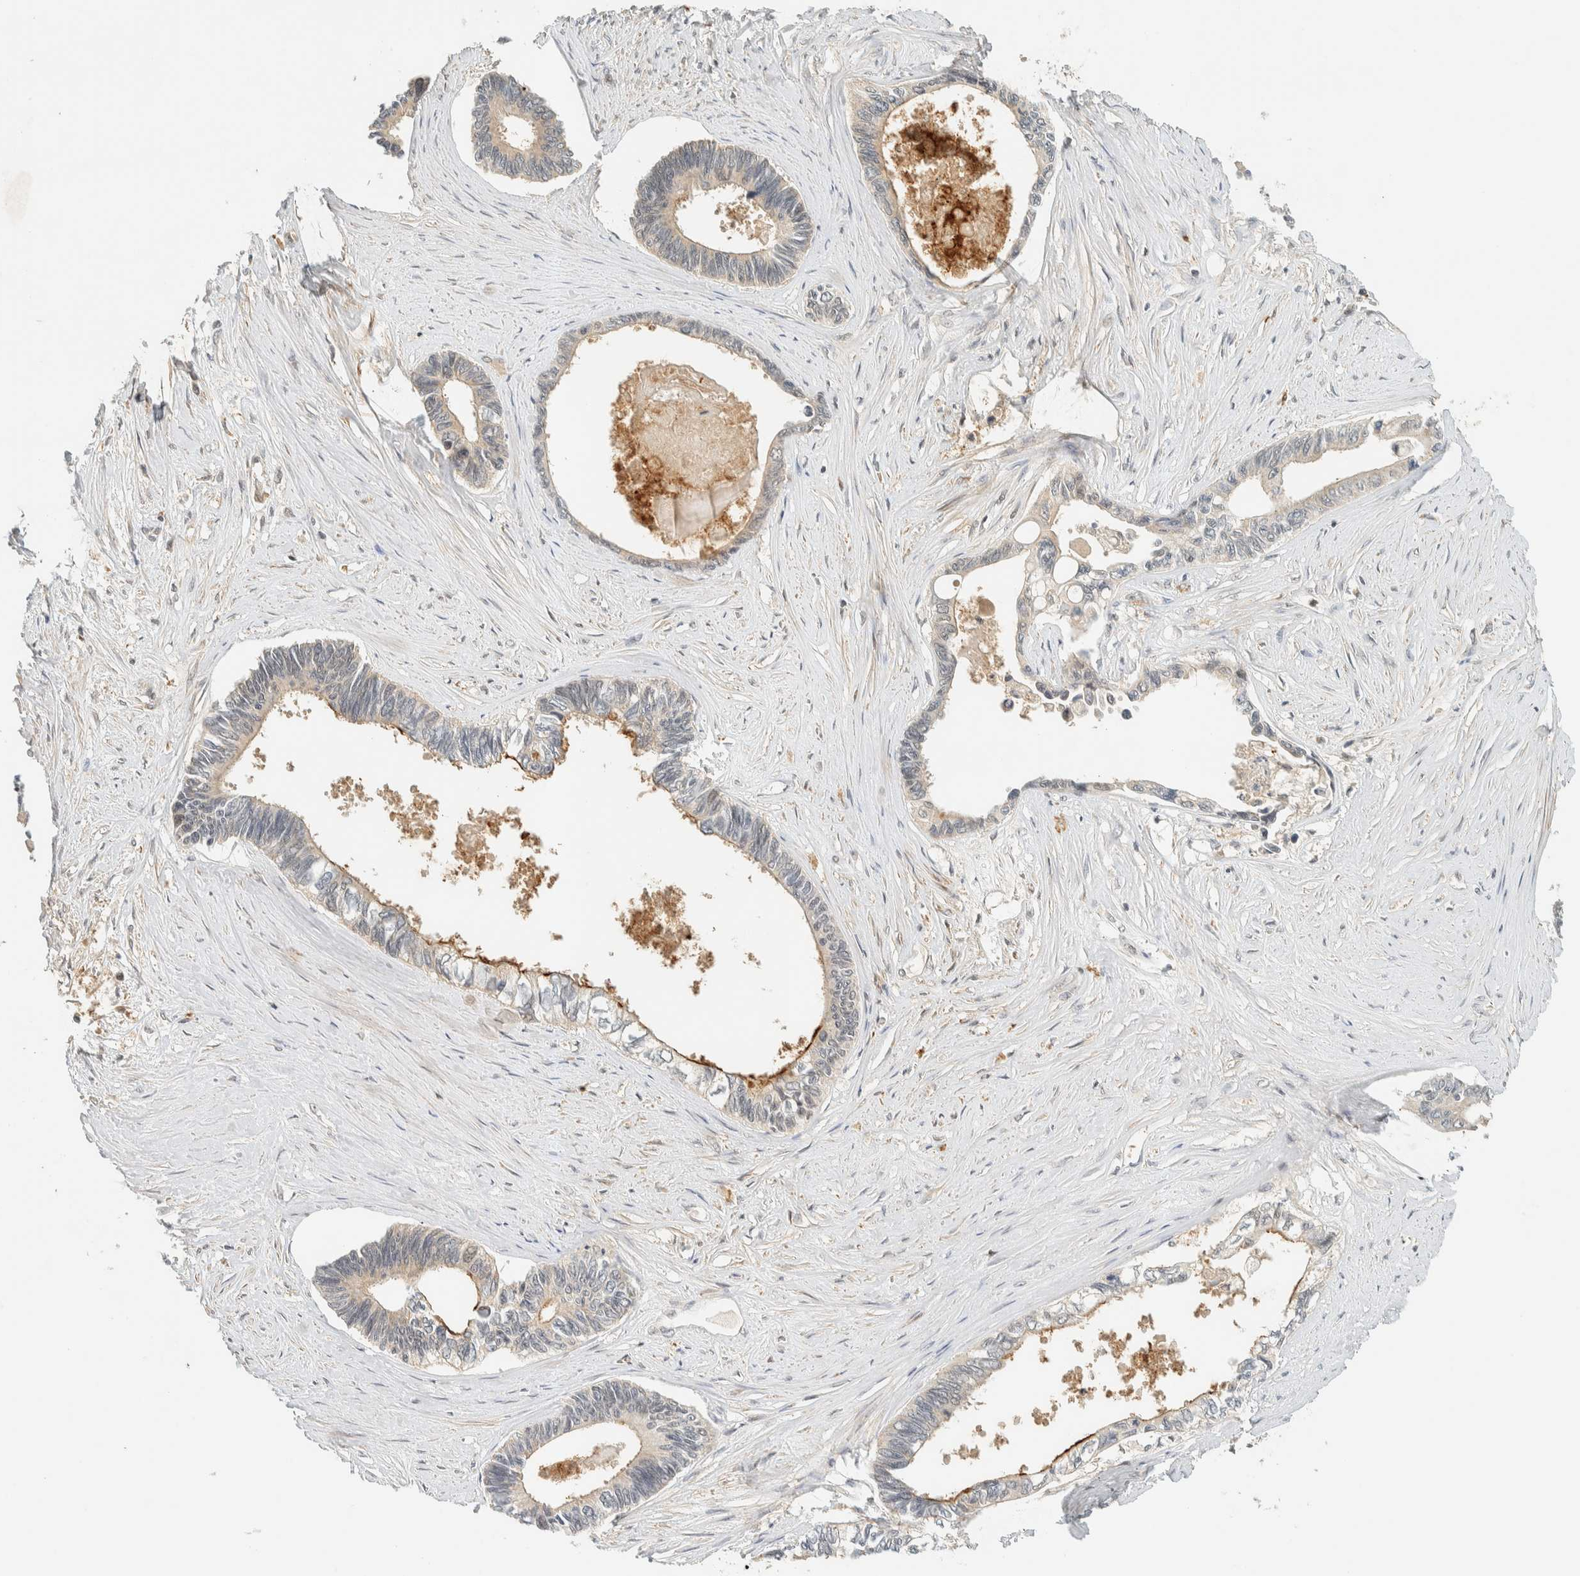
{"staining": {"intensity": "weak", "quantity": "25%-75%", "location": "cytoplasmic/membranous"}, "tissue": "pancreatic cancer", "cell_type": "Tumor cells", "image_type": "cancer", "snomed": [{"axis": "morphology", "description": "Adenocarcinoma, NOS"}, {"axis": "topography", "description": "Pancreas"}], "caption": "Pancreatic cancer (adenocarcinoma) stained for a protein demonstrates weak cytoplasmic/membranous positivity in tumor cells.", "gene": "KIFAP3", "patient": {"sex": "female", "age": 70}}